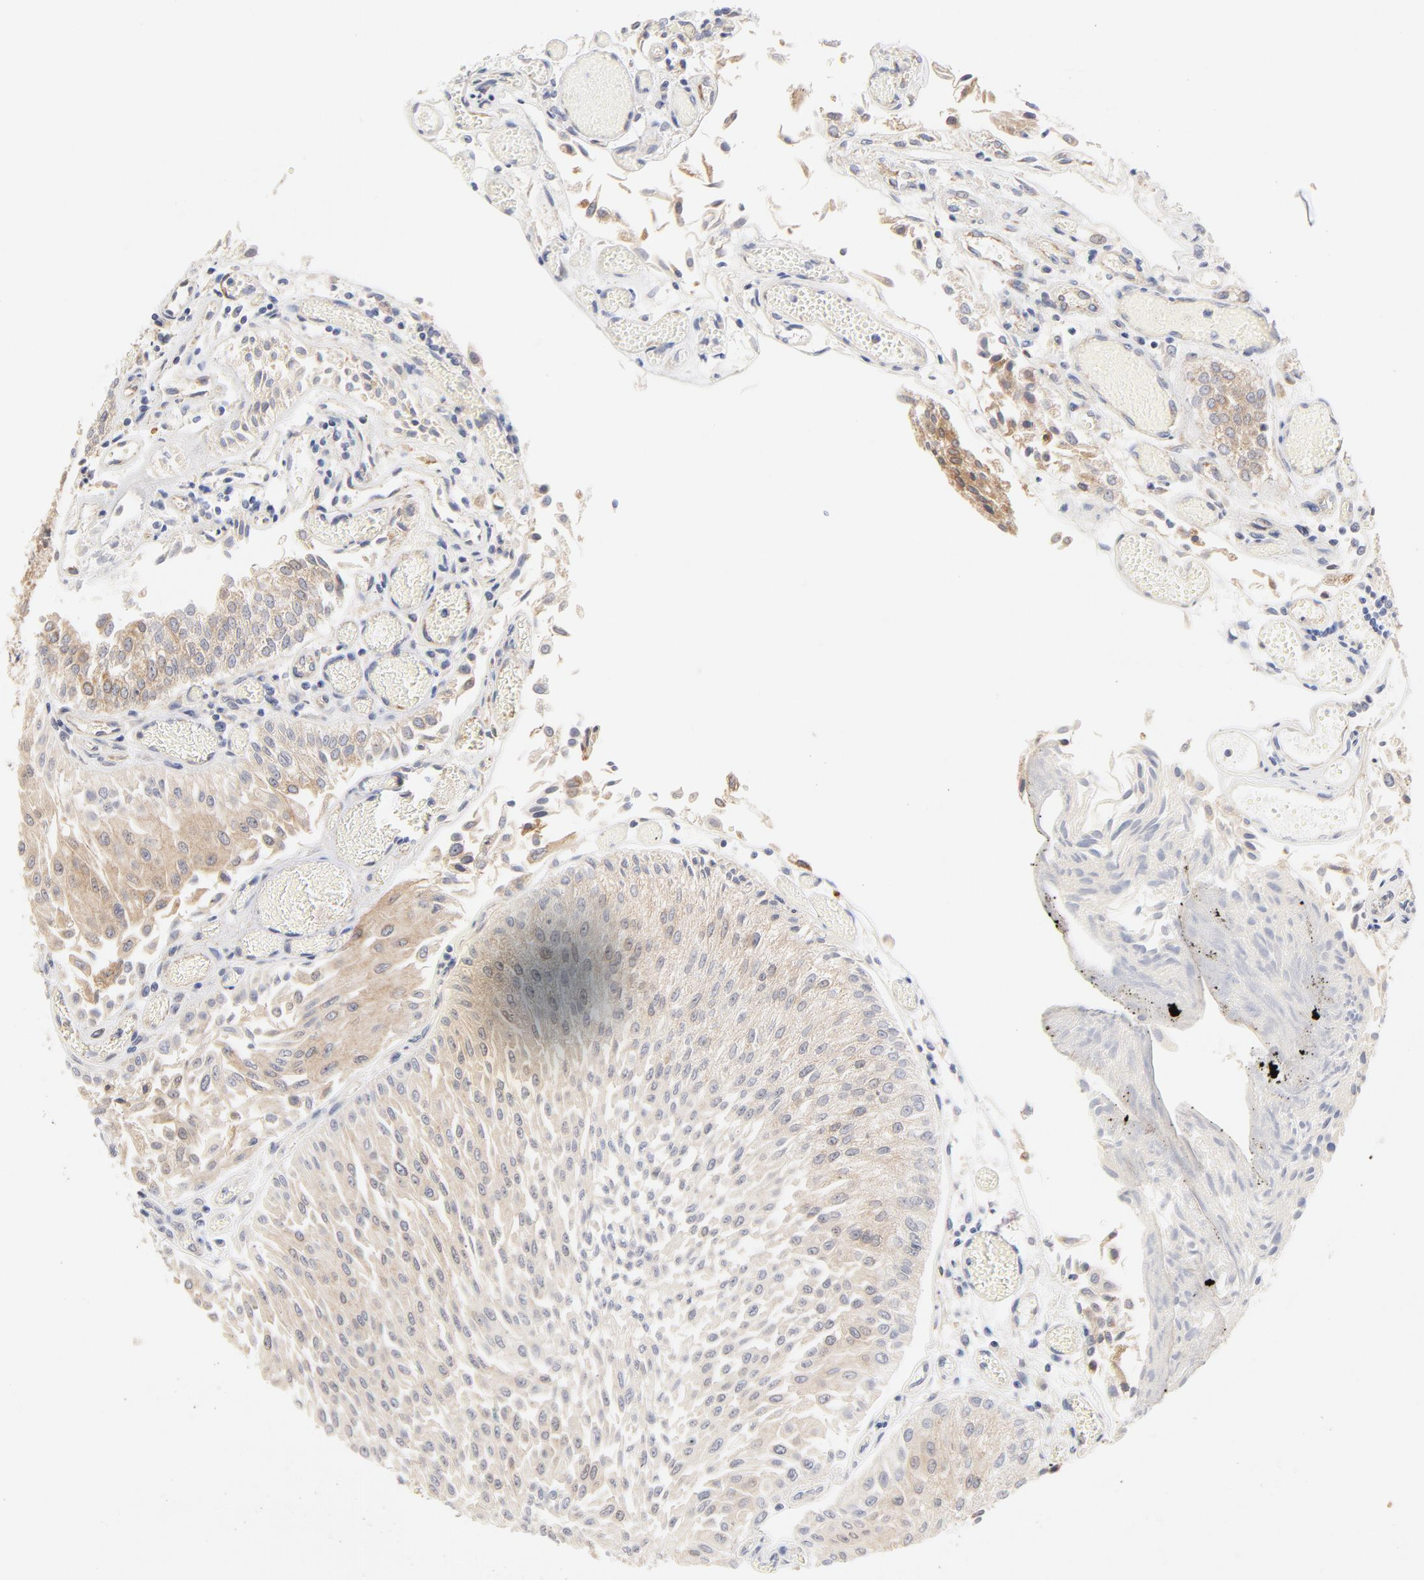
{"staining": {"intensity": "weak", "quantity": ">75%", "location": "cytoplasmic/membranous"}, "tissue": "urothelial cancer", "cell_type": "Tumor cells", "image_type": "cancer", "snomed": [{"axis": "morphology", "description": "Urothelial carcinoma, Low grade"}, {"axis": "topography", "description": "Urinary bladder"}], "caption": "This photomicrograph exhibits immunohistochemistry (IHC) staining of urothelial carcinoma (low-grade), with low weak cytoplasmic/membranous positivity in about >75% of tumor cells.", "gene": "MTERF2", "patient": {"sex": "male", "age": 86}}